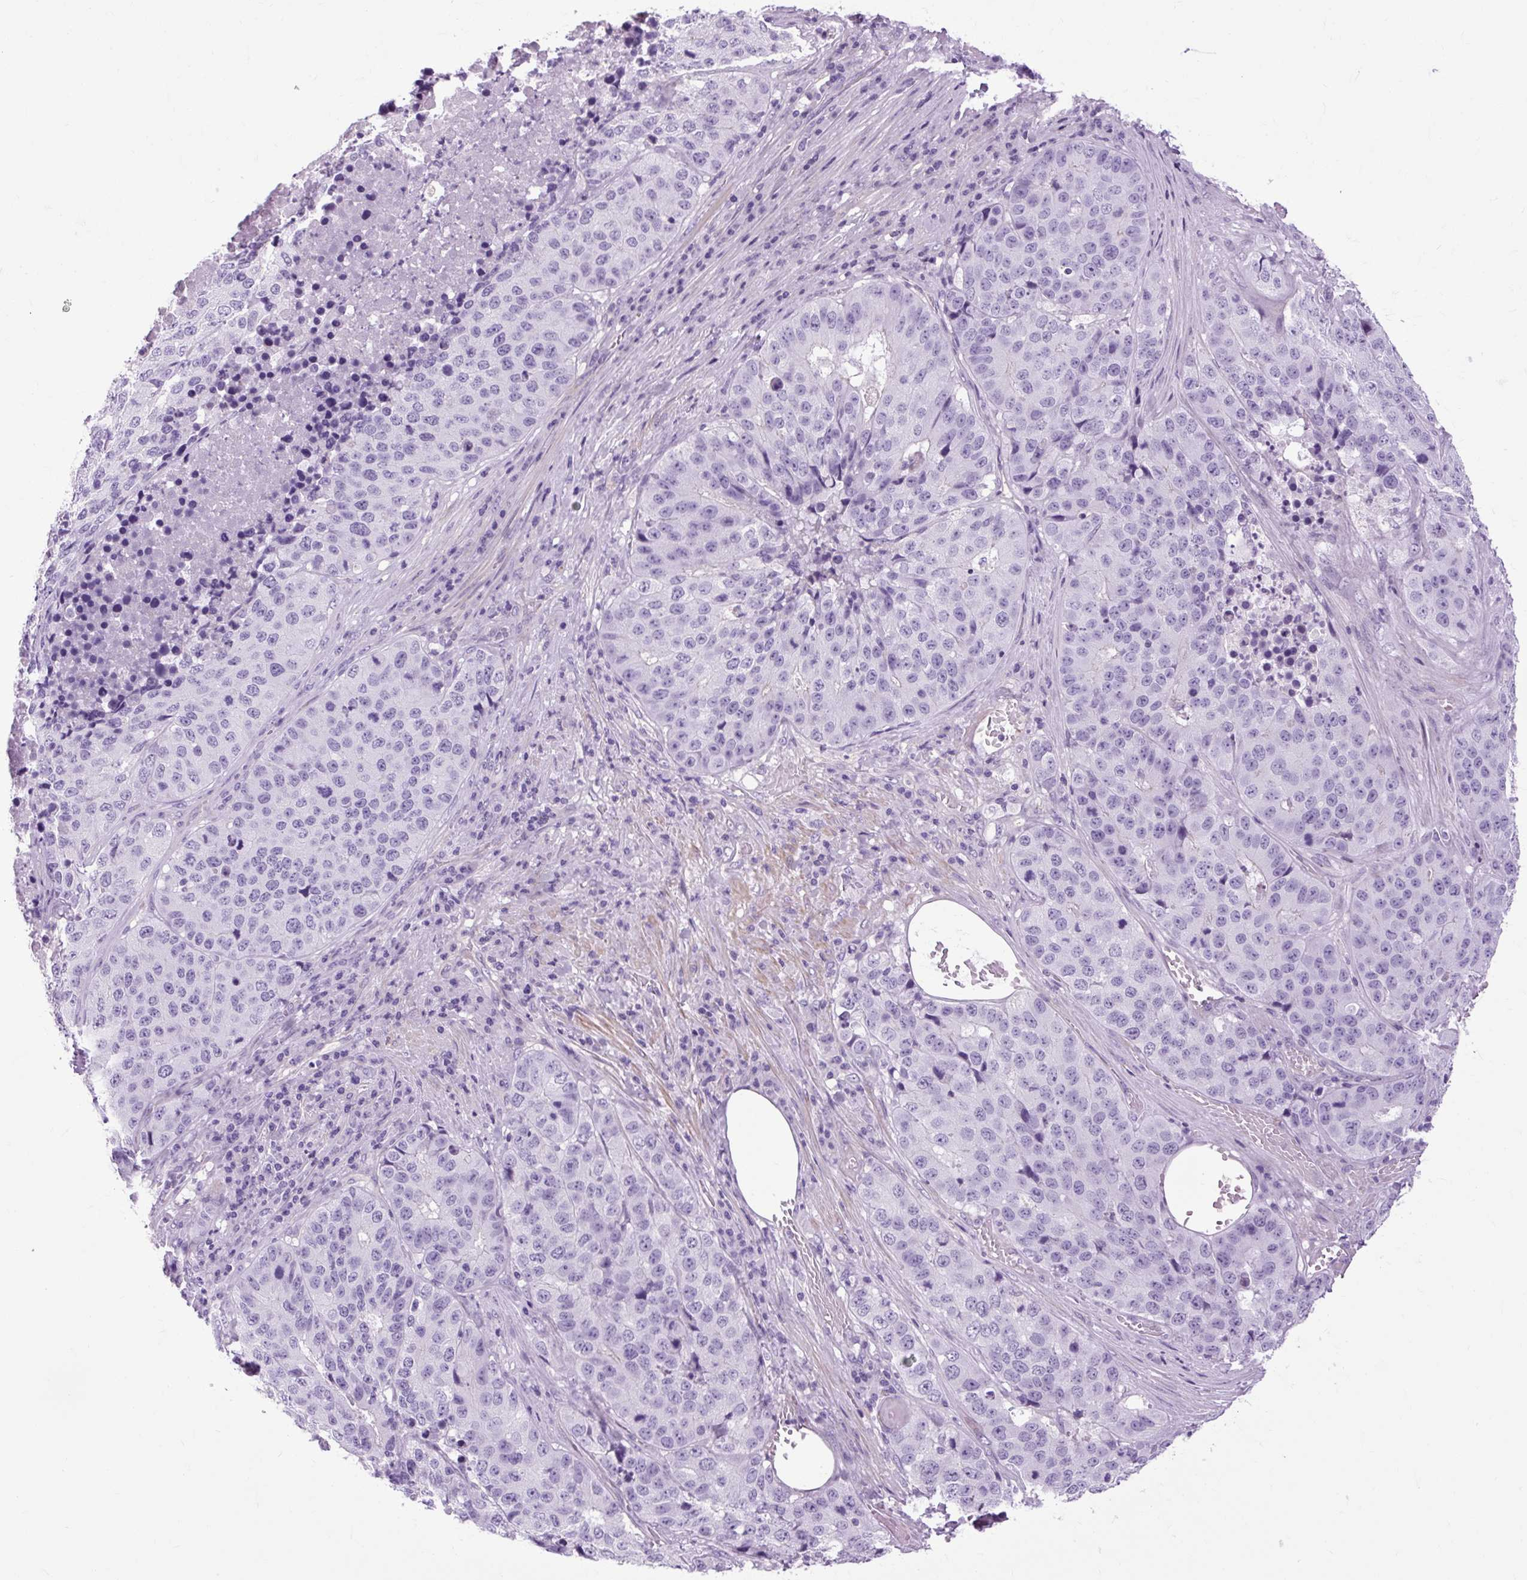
{"staining": {"intensity": "negative", "quantity": "none", "location": "none"}, "tissue": "stomach cancer", "cell_type": "Tumor cells", "image_type": "cancer", "snomed": [{"axis": "morphology", "description": "Adenocarcinoma, NOS"}, {"axis": "topography", "description": "Stomach"}], "caption": "A photomicrograph of human stomach cancer is negative for staining in tumor cells.", "gene": "OOEP", "patient": {"sex": "male", "age": 71}}